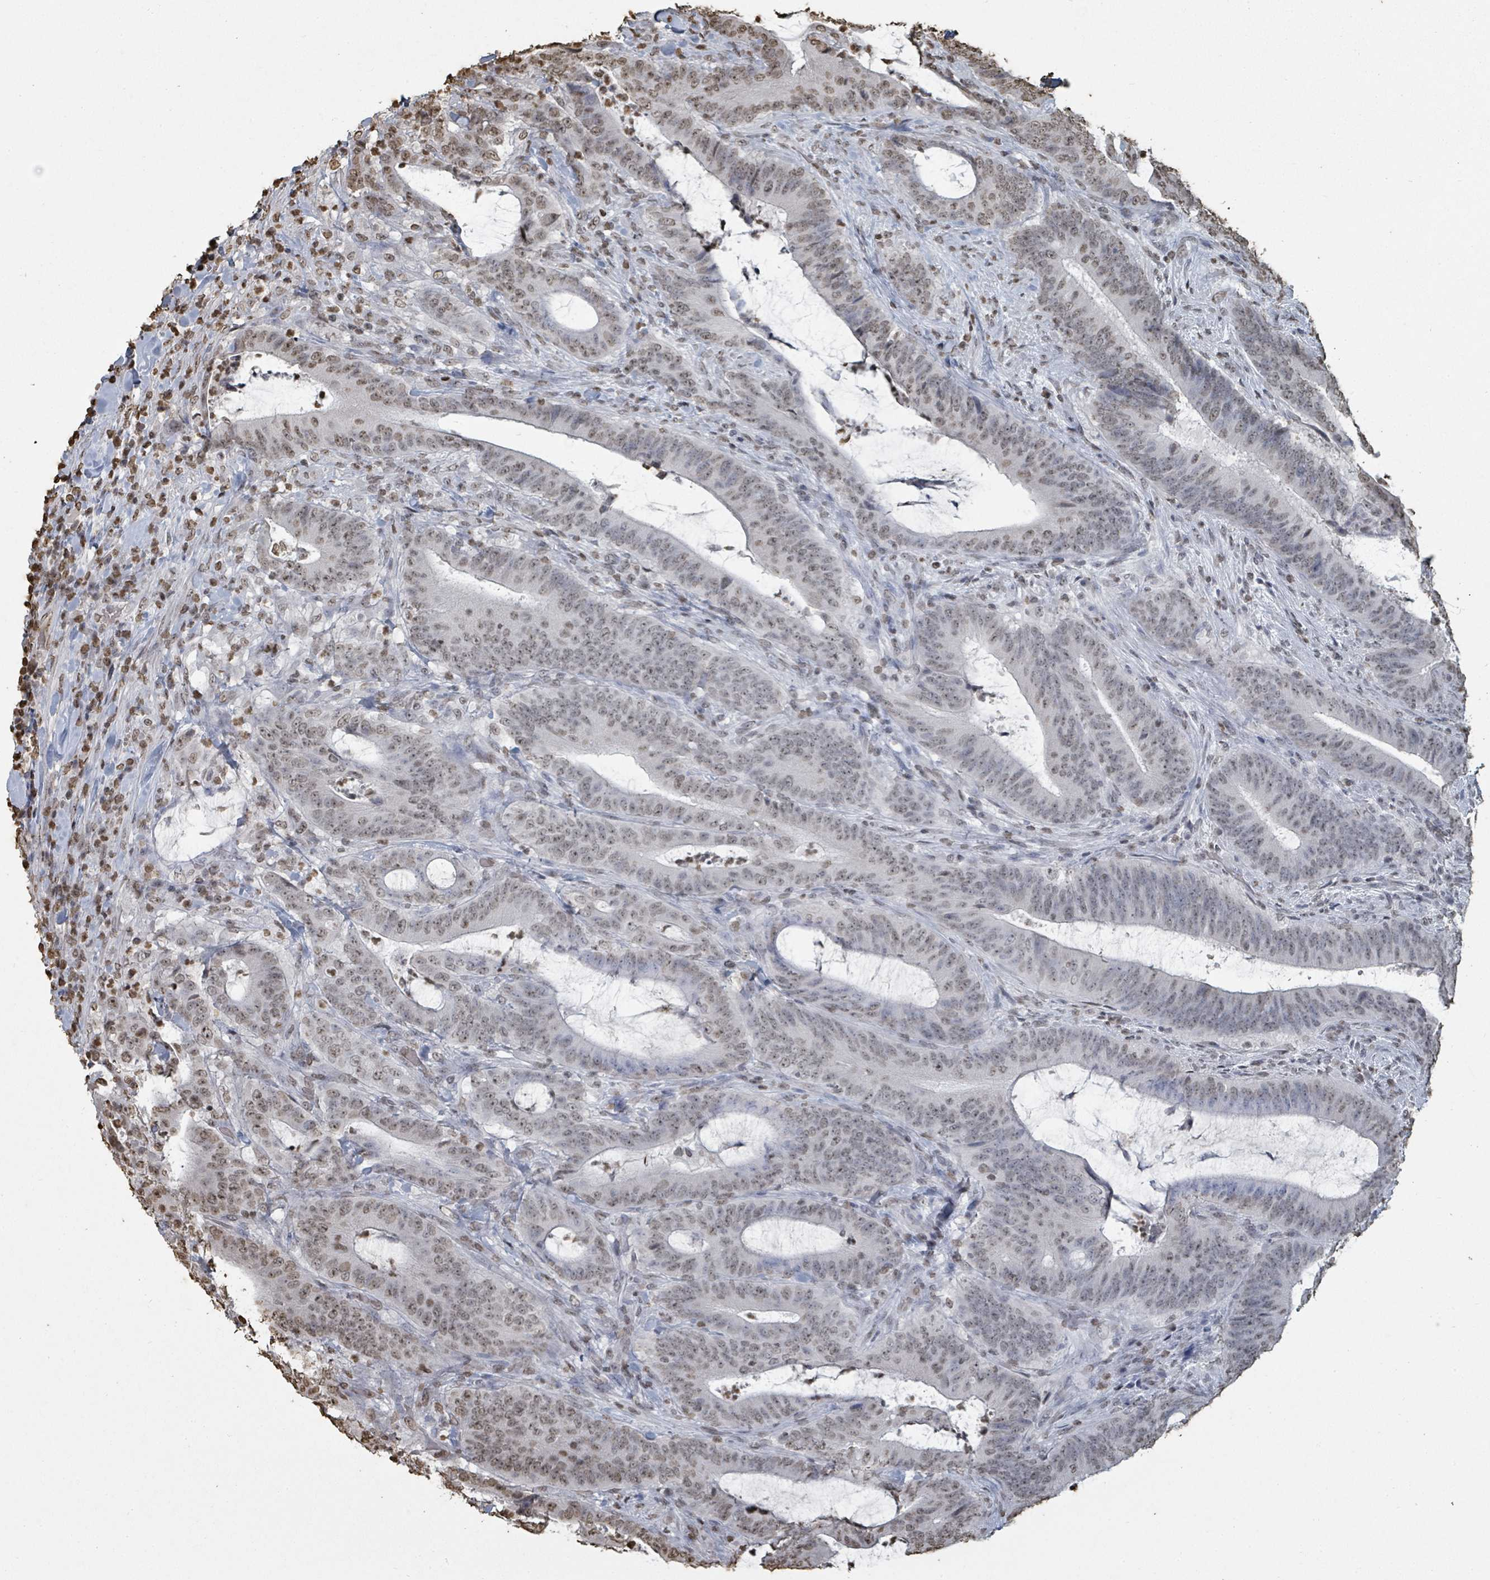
{"staining": {"intensity": "moderate", "quantity": "<25%", "location": "nuclear"}, "tissue": "colorectal cancer", "cell_type": "Tumor cells", "image_type": "cancer", "snomed": [{"axis": "morphology", "description": "Adenocarcinoma, NOS"}, {"axis": "topography", "description": "Colon"}], "caption": "Brown immunohistochemical staining in human colorectal cancer (adenocarcinoma) demonstrates moderate nuclear positivity in approximately <25% of tumor cells. (DAB (3,3'-diaminobenzidine) = brown stain, brightfield microscopy at high magnification).", "gene": "MRPS12", "patient": {"sex": "female", "age": 43}}